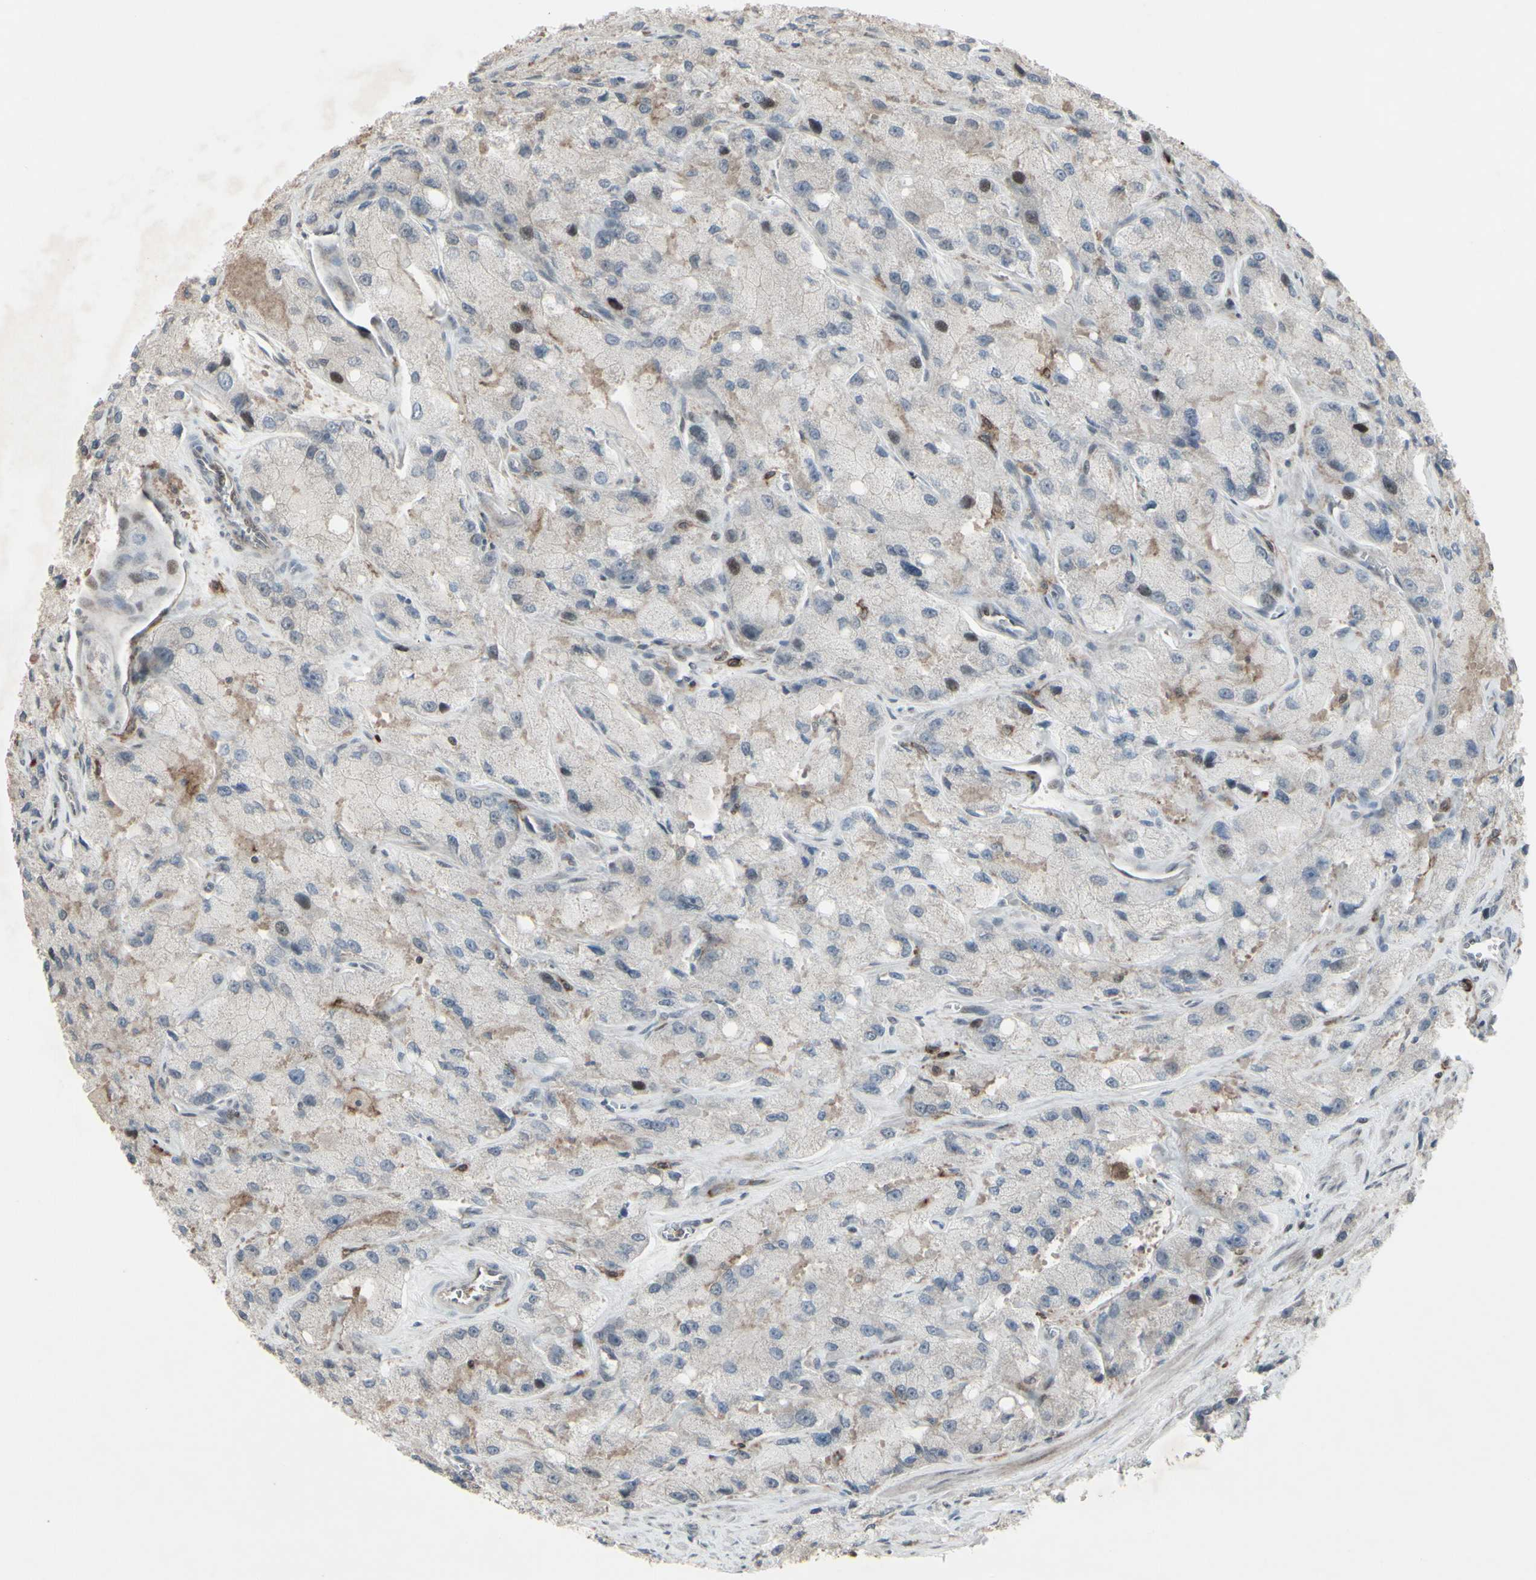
{"staining": {"intensity": "moderate", "quantity": "<25%", "location": "nuclear"}, "tissue": "prostate cancer", "cell_type": "Tumor cells", "image_type": "cancer", "snomed": [{"axis": "morphology", "description": "Adenocarcinoma, High grade"}, {"axis": "topography", "description": "Prostate"}], "caption": "Protein analysis of prostate cancer tissue reveals moderate nuclear staining in about <25% of tumor cells.", "gene": "CD33", "patient": {"sex": "male", "age": 58}}